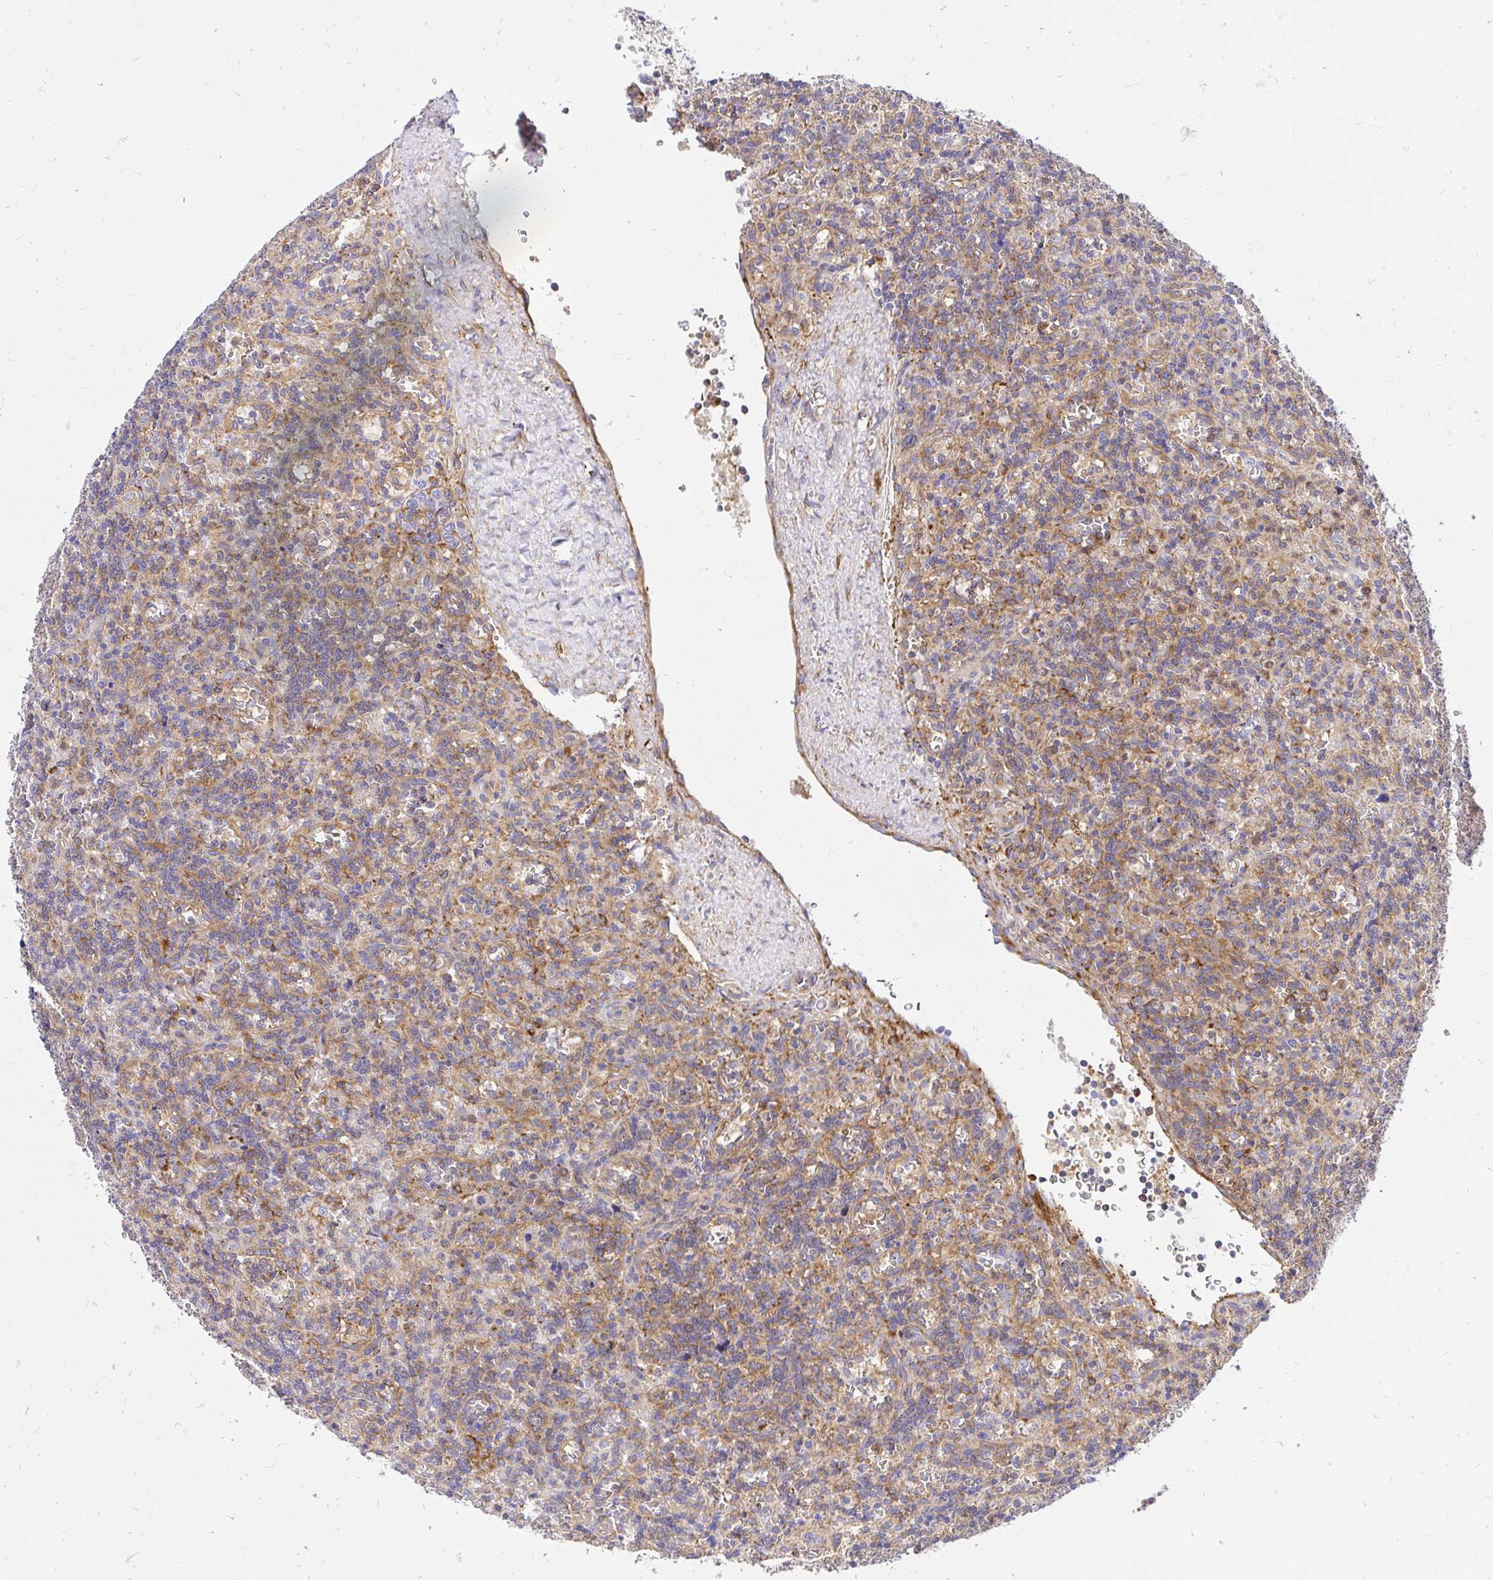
{"staining": {"intensity": "weak", "quantity": "<25%", "location": "cytoplasmic/membranous"}, "tissue": "lymphoma", "cell_type": "Tumor cells", "image_type": "cancer", "snomed": [{"axis": "morphology", "description": "Malignant lymphoma, non-Hodgkin's type, Low grade"}, {"axis": "topography", "description": "Spleen"}], "caption": "The immunohistochemistry (IHC) image has no significant staining in tumor cells of lymphoma tissue.", "gene": "ABCB10", "patient": {"sex": "male", "age": 73}}